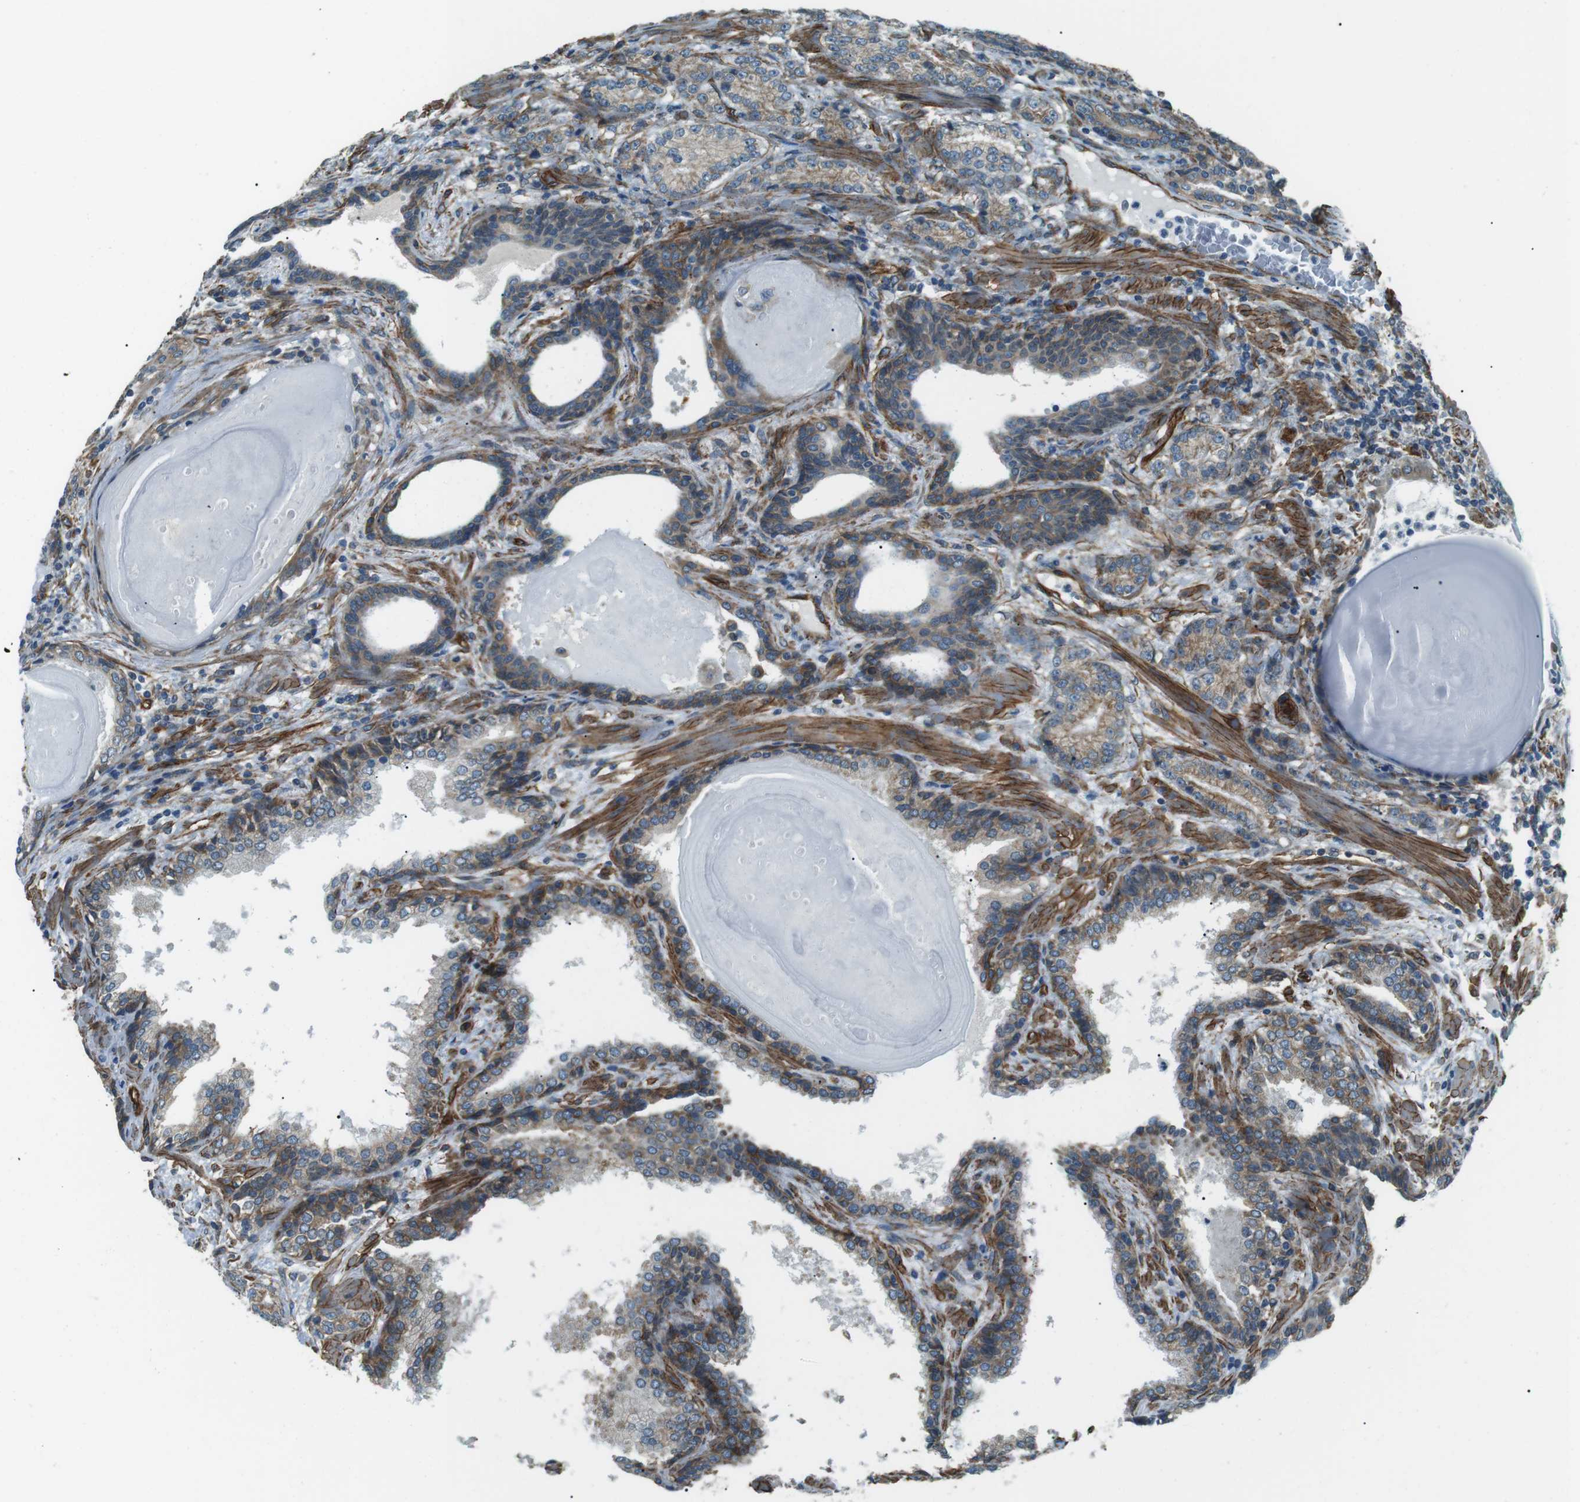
{"staining": {"intensity": "moderate", "quantity": ">75%", "location": "cytoplasmic/membranous"}, "tissue": "prostate cancer", "cell_type": "Tumor cells", "image_type": "cancer", "snomed": [{"axis": "morphology", "description": "Adenocarcinoma, High grade"}, {"axis": "topography", "description": "Prostate"}], "caption": "The photomicrograph demonstrates staining of high-grade adenocarcinoma (prostate), revealing moderate cytoplasmic/membranous protein positivity (brown color) within tumor cells. The staining was performed using DAB, with brown indicating positive protein expression. Nuclei are stained blue with hematoxylin.", "gene": "ODR4", "patient": {"sex": "male", "age": 61}}